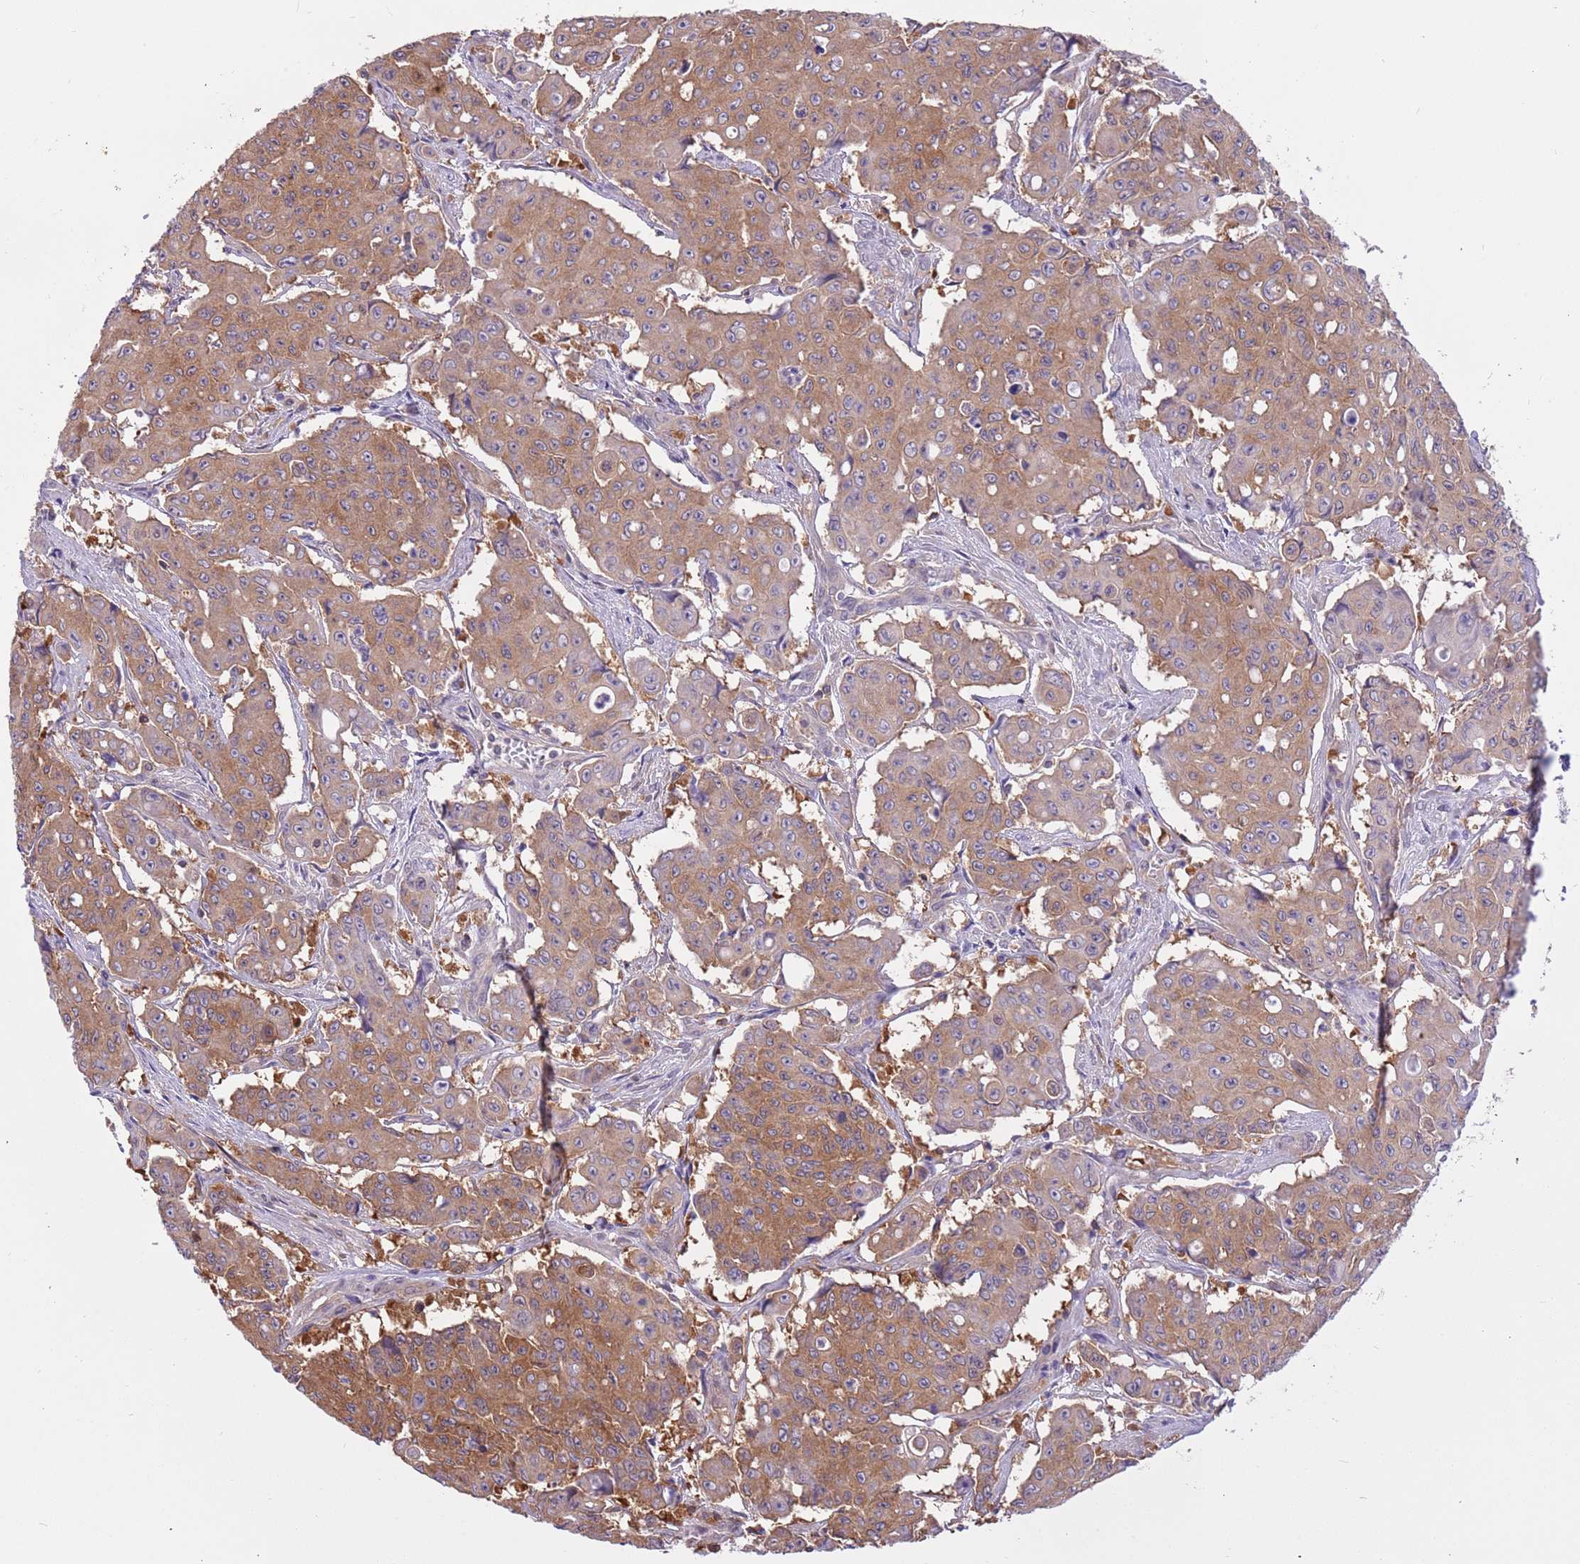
{"staining": {"intensity": "moderate", "quantity": ">75%", "location": "cytoplasmic/membranous"}, "tissue": "colorectal cancer", "cell_type": "Tumor cells", "image_type": "cancer", "snomed": [{"axis": "morphology", "description": "Adenocarcinoma, NOS"}, {"axis": "topography", "description": "Colon"}], "caption": "This is an image of IHC staining of adenocarcinoma (colorectal), which shows moderate staining in the cytoplasmic/membranous of tumor cells.", "gene": "STIP1", "patient": {"sex": "male", "age": 51}}